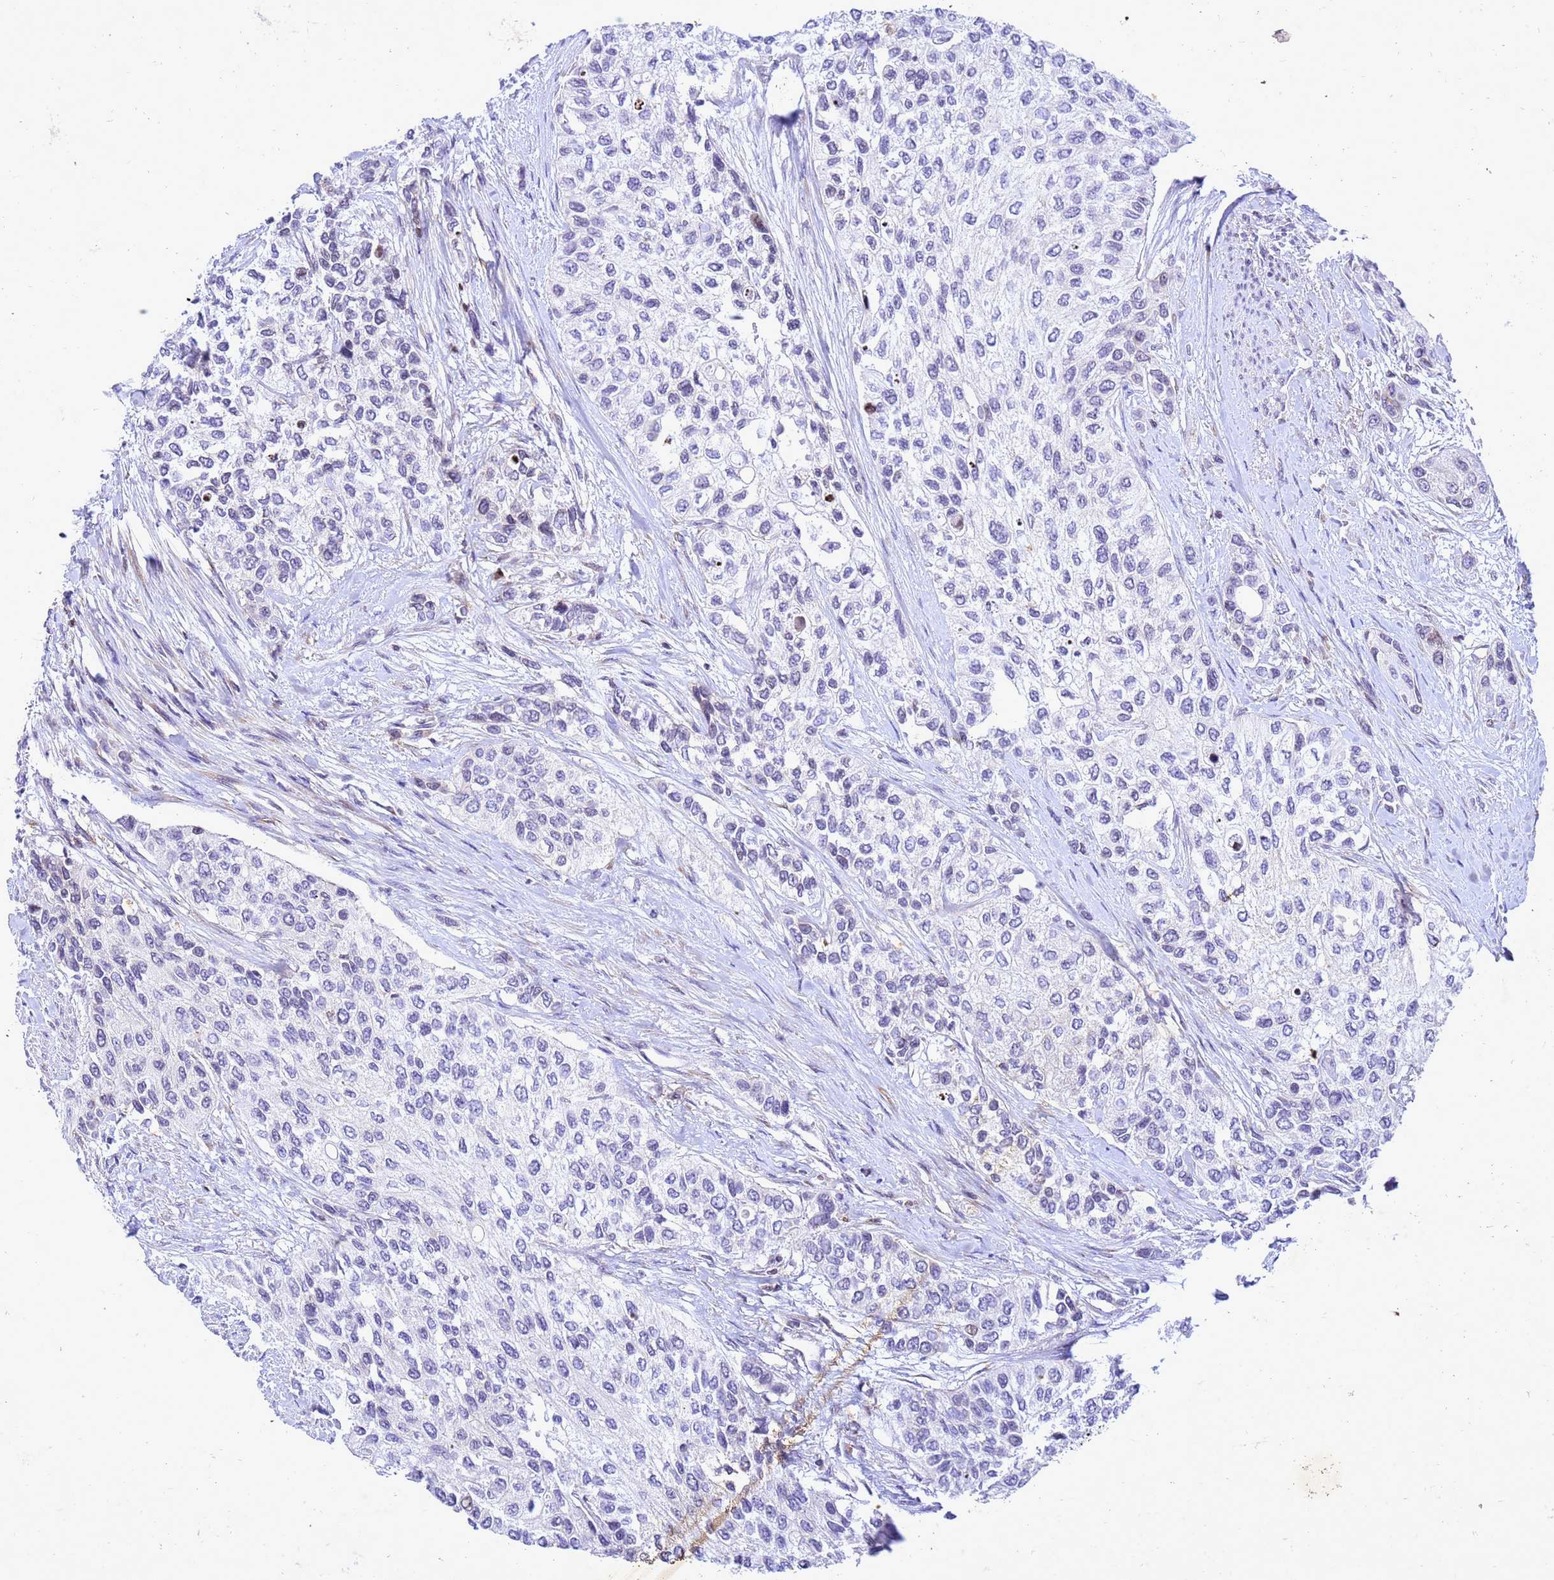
{"staining": {"intensity": "negative", "quantity": "none", "location": "none"}, "tissue": "urothelial cancer", "cell_type": "Tumor cells", "image_type": "cancer", "snomed": [{"axis": "morphology", "description": "Normal tissue, NOS"}, {"axis": "morphology", "description": "Urothelial carcinoma, High grade"}, {"axis": "topography", "description": "Vascular tissue"}, {"axis": "topography", "description": "Urinary bladder"}], "caption": "Immunohistochemical staining of human high-grade urothelial carcinoma reveals no significant positivity in tumor cells.", "gene": "COPS9", "patient": {"sex": "female", "age": 56}}